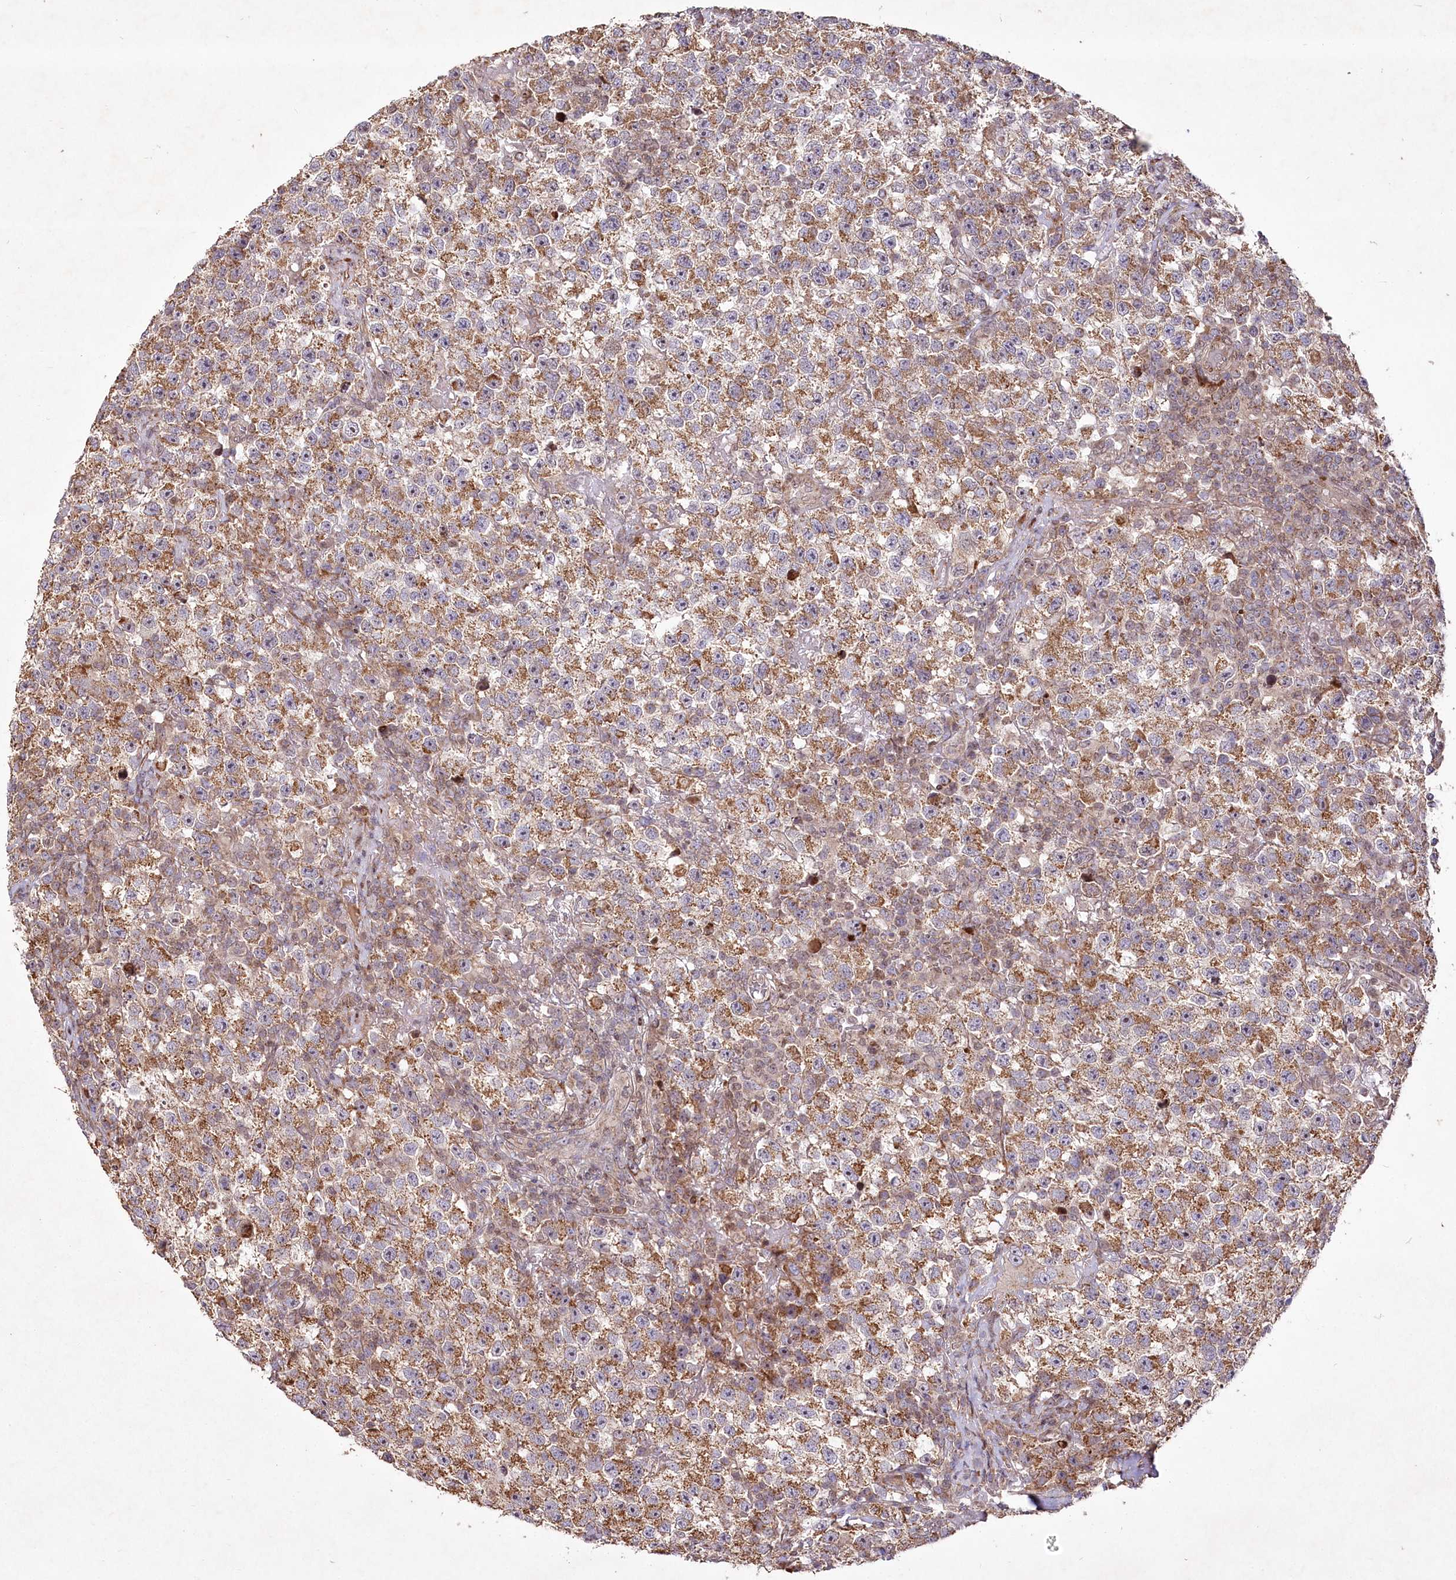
{"staining": {"intensity": "moderate", "quantity": ">75%", "location": "cytoplasmic/membranous"}, "tissue": "testis cancer", "cell_type": "Tumor cells", "image_type": "cancer", "snomed": [{"axis": "morphology", "description": "Seminoma, NOS"}, {"axis": "topography", "description": "Testis"}], "caption": "This photomicrograph shows immunohistochemistry (IHC) staining of seminoma (testis), with medium moderate cytoplasmic/membranous staining in about >75% of tumor cells.", "gene": "PSTK", "patient": {"sex": "male", "age": 22}}